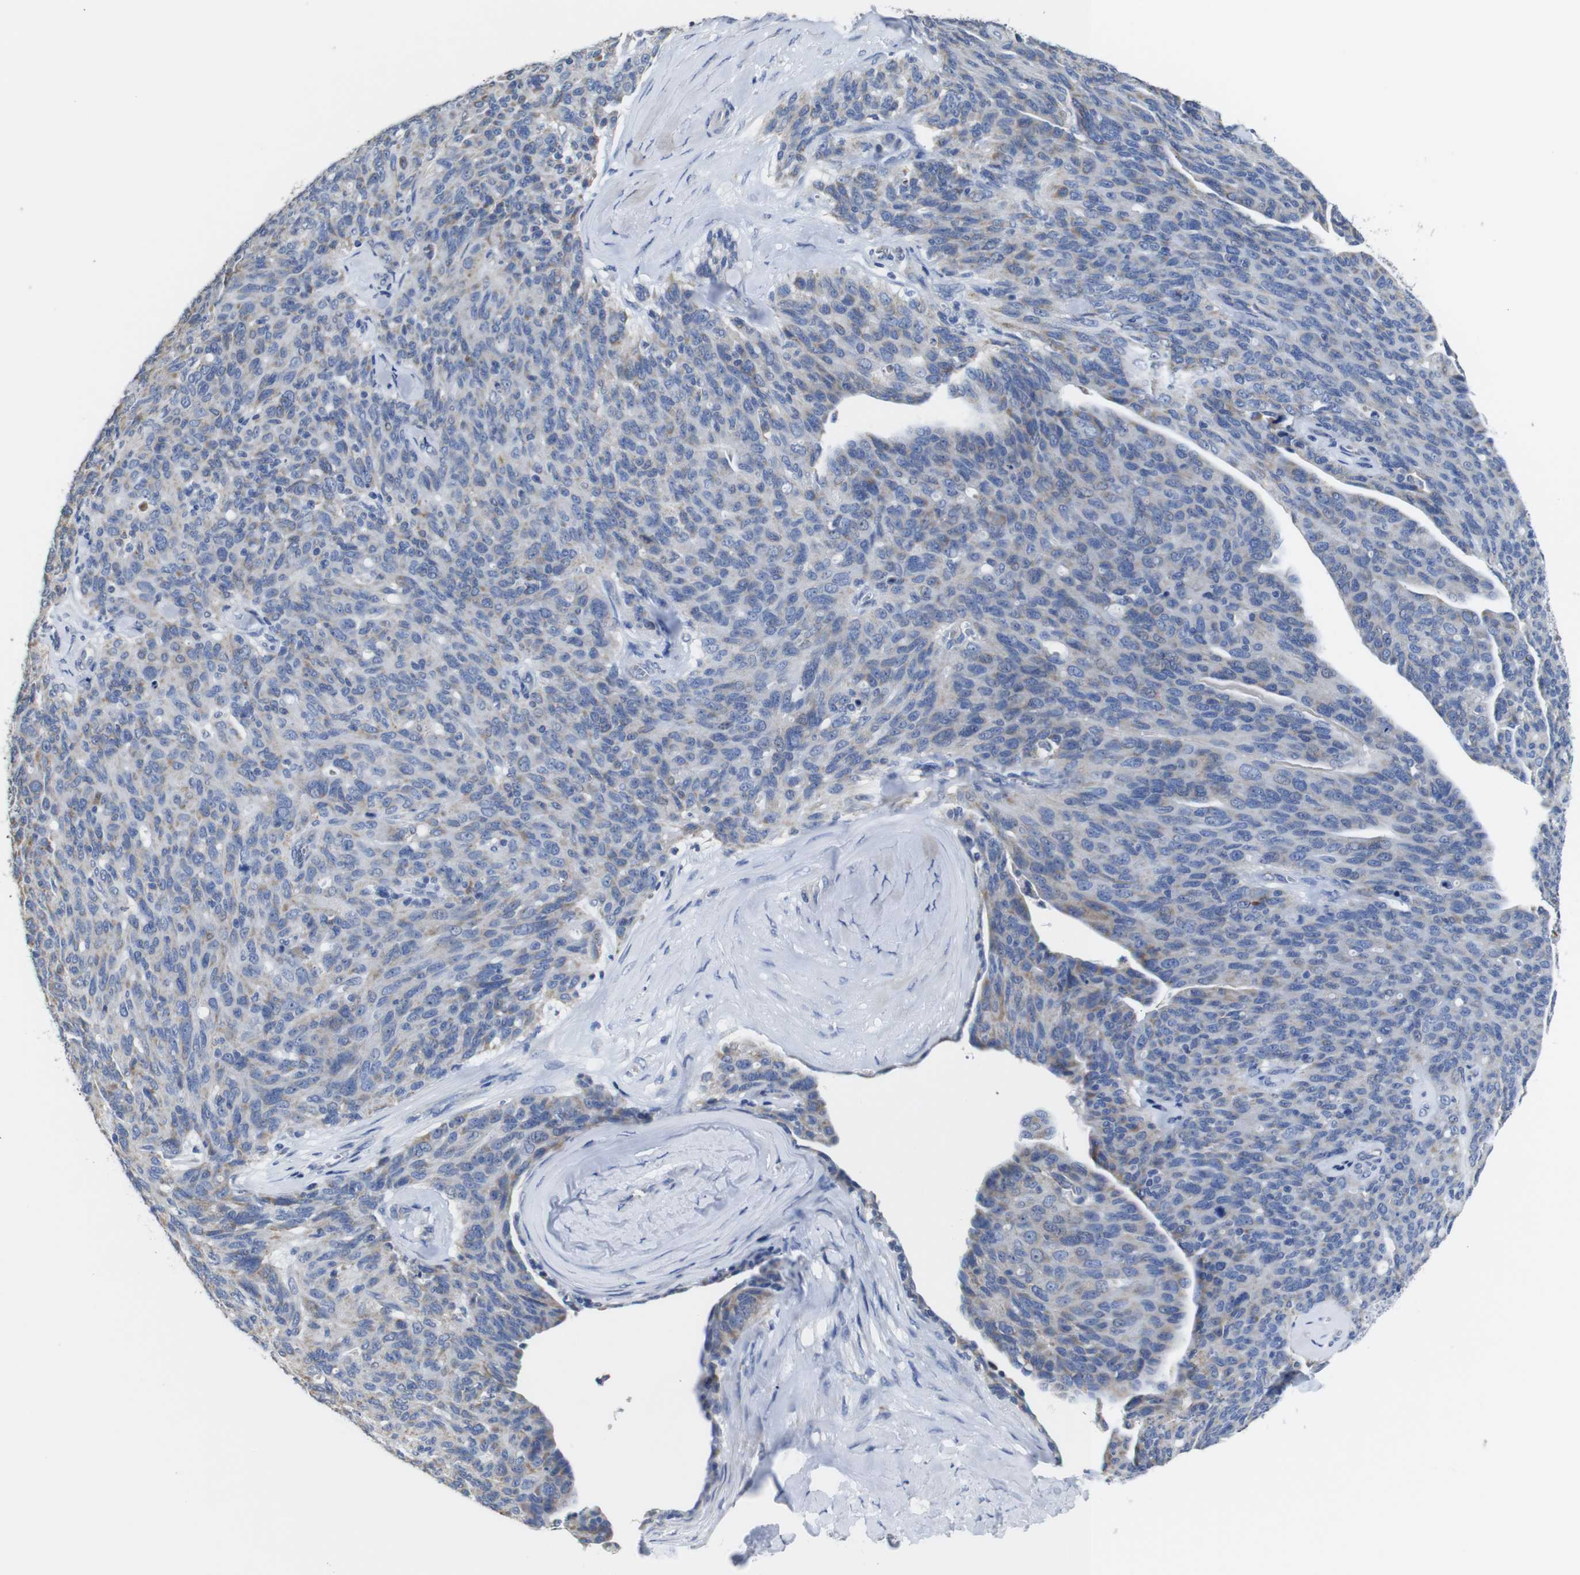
{"staining": {"intensity": "moderate", "quantity": "25%-75%", "location": "cytoplasmic/membranous"}, "tissue": "ovarian cancer", "cell_type": "Tumor cells", "image_type": "cancer", "snomed": [{"axis": "morphology", "description": "Carcinoma, endometroid"}, {"axis": "topography", "description": "Ovary"}], "caption": "Human endometroid carcinoma (ovarian) stained for a protein (brown) displays moderate cytoplasmic/membranous positive positivity in about 25%-75% of tumor cells.", "gene": "MAOA", "patient": {"sex": "female", "age": 60}}